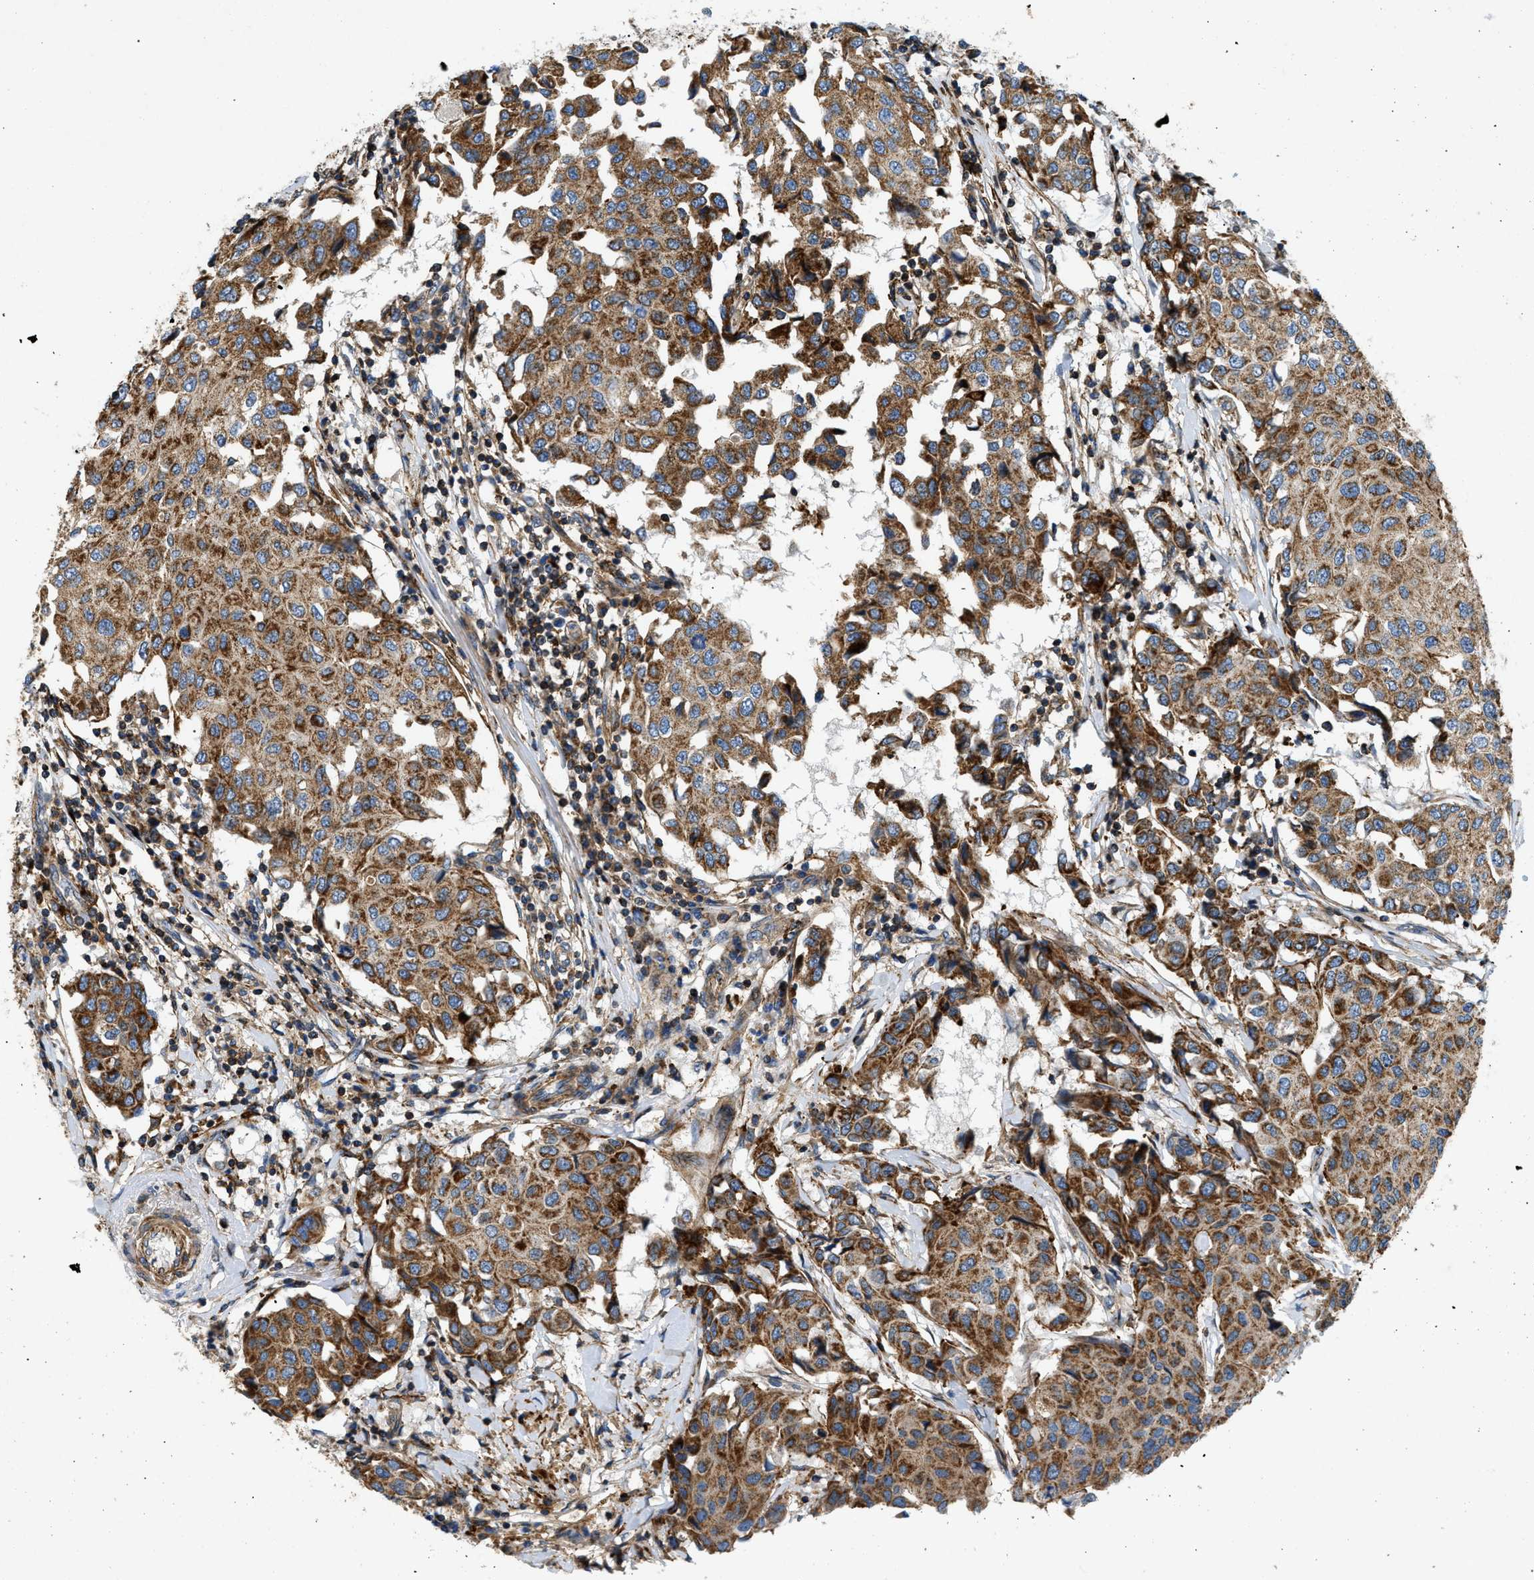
{"staining": {"intensity": "strong", "quantity": ">75%", "location": "cytoplasmic/membranous"}, "tissue": "breast cancer", "cell_type": "Tumor cells", "image_type": "cancer", "snomed": [{"axis": "morphology", "description": "Duct carcinoma"}, {"axis": "topography", "description": "Breast"}], "caption": "Breast cancer (invasive ductal carcinoma) was stained to show a protein in brown. There is high levels of strong cytoplasmic/membranous positivity in about >75% of tumor cells.", "gene": "DHODH", "patient": {"sex": "female", "age": 80}}